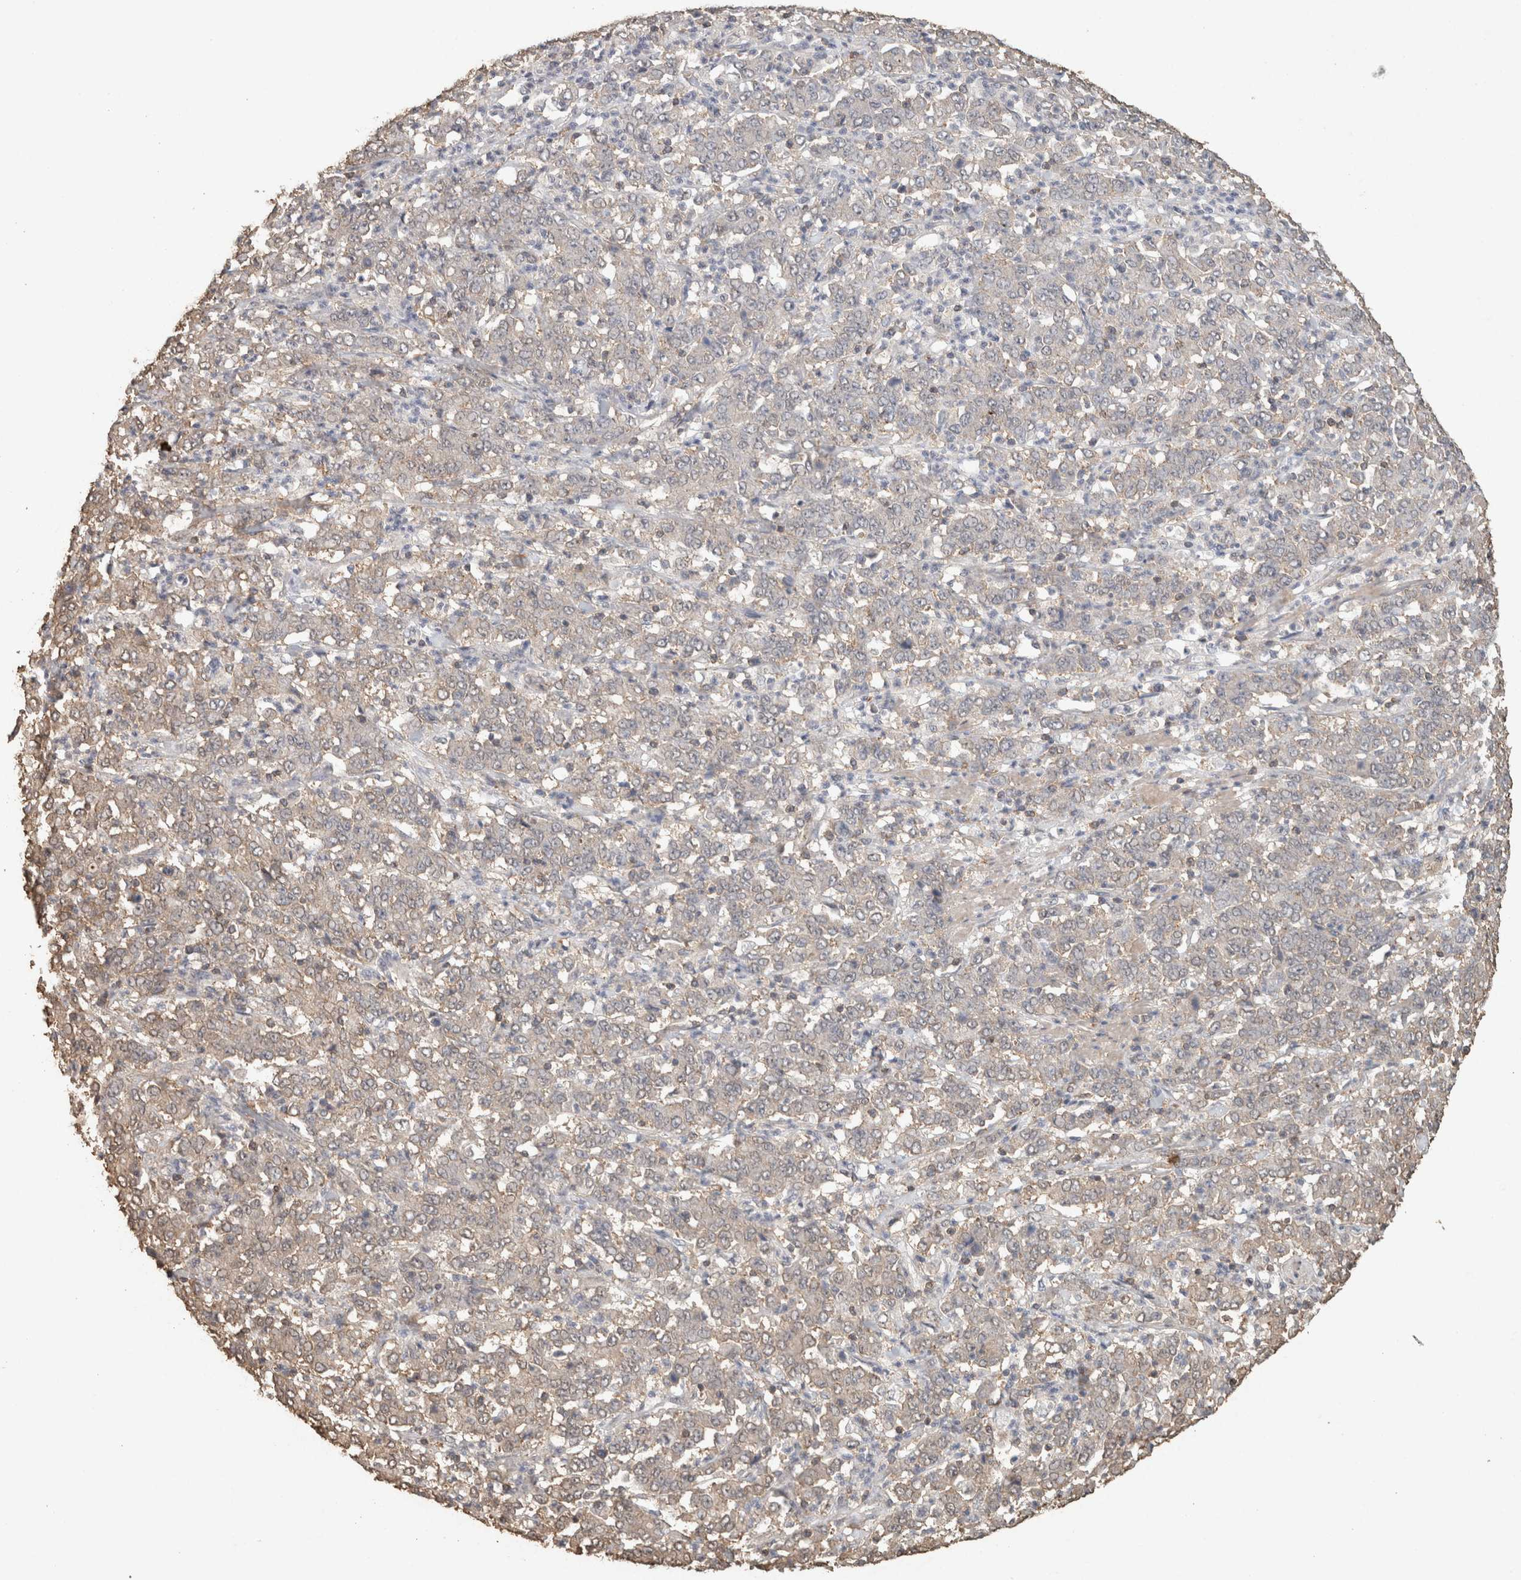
{"staining": {"intensity": "negative", "quantity": "none", "location": "none"}, "tissue": "stomach cancer", "cell_type": "Tumor cells", "image_type": "cancer", "snomed": [{"axis": "morphology", "description": "Adenocarcinoma, NOS"}, {"axis": "topography", "description": "Stomach, lower"}], "caption": "The photomicrograph exhibits no staining of tumor cells in stomach cancer (adenocarcinoma).", "gene": "CX3CL1", "patient": {"sex": "female", "age": 71}}